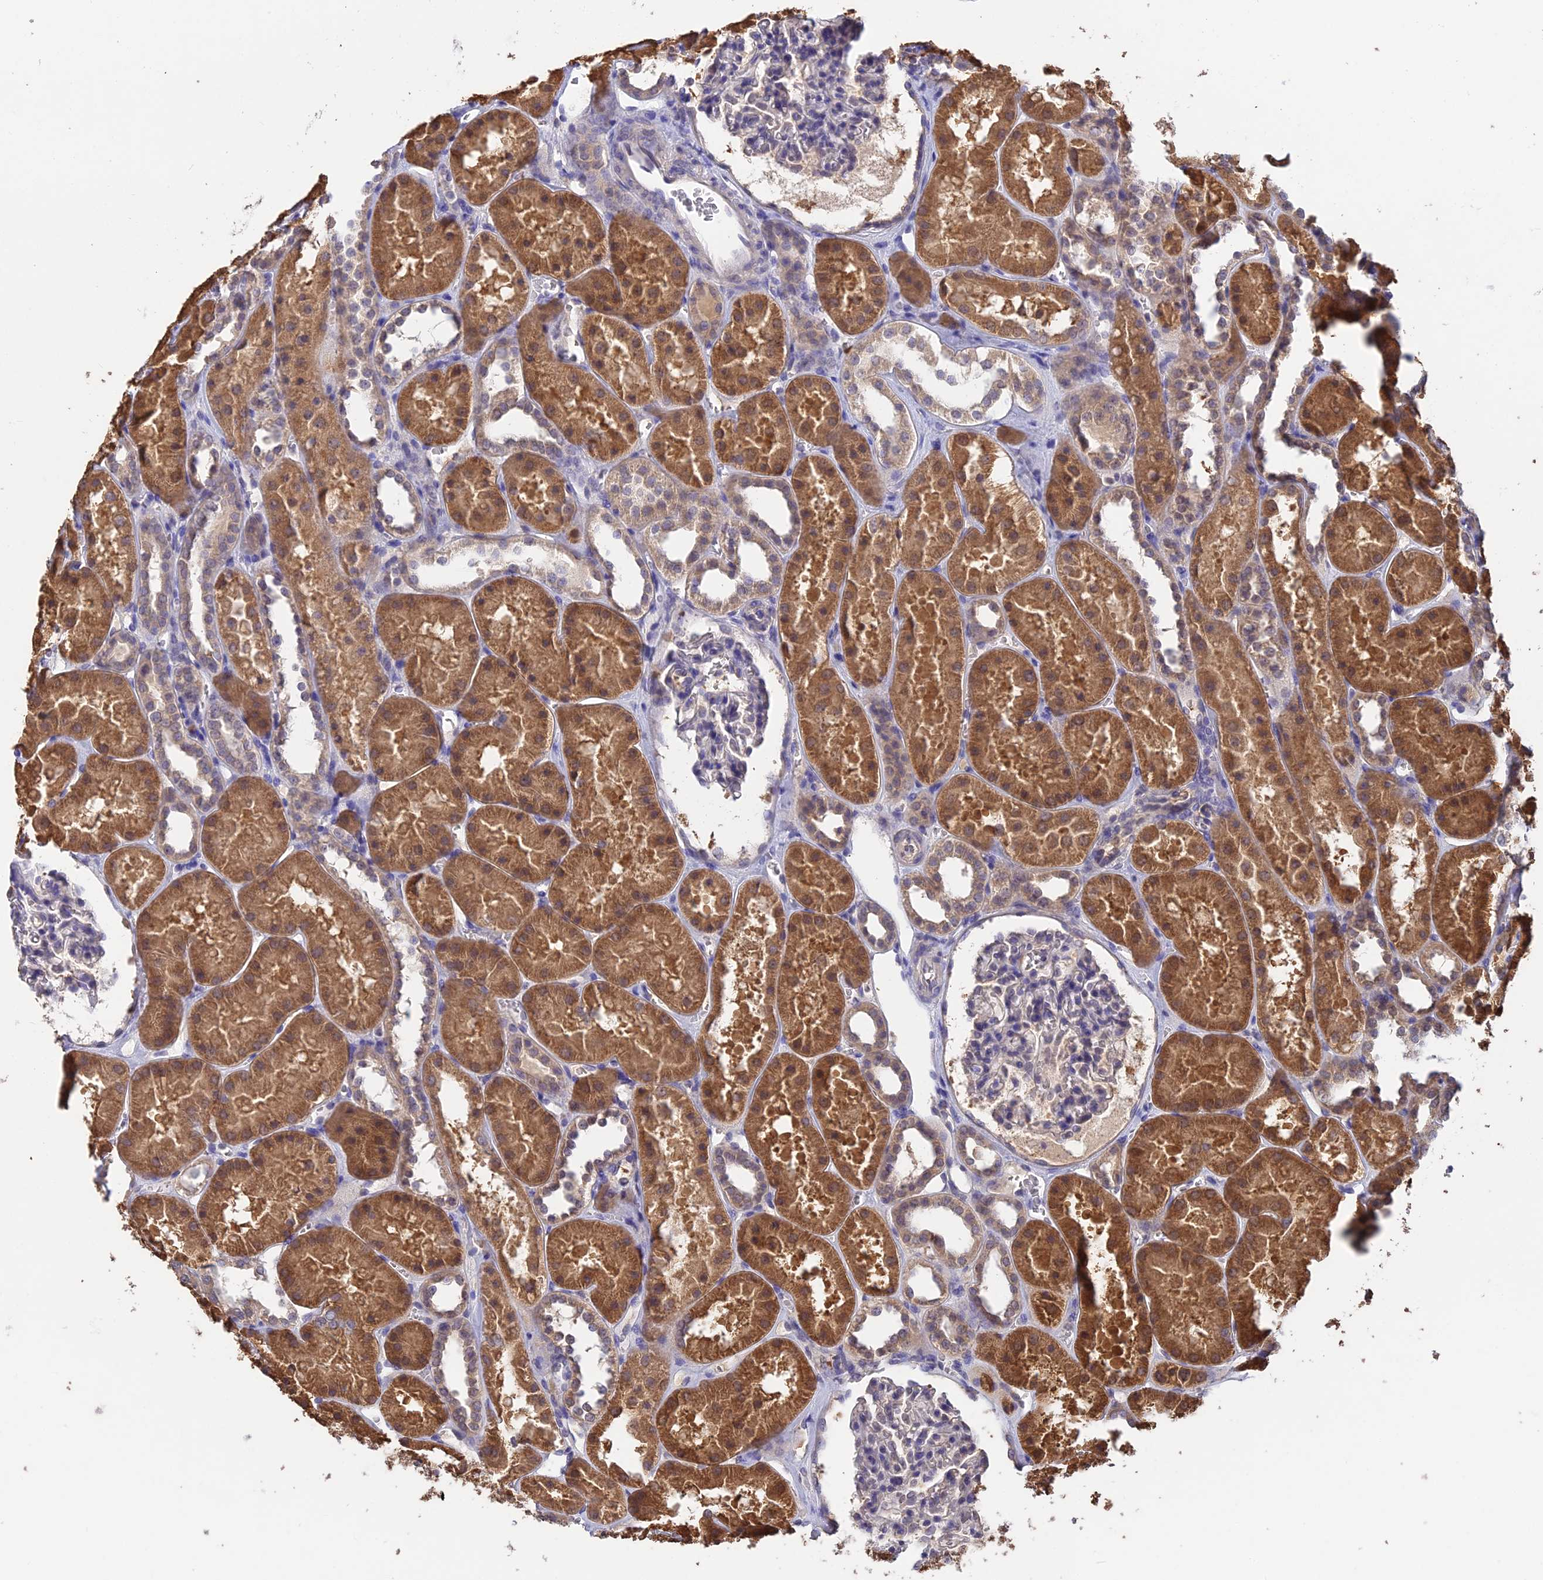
{"staining": {"intensity": "negative", "quantity": "none", "location": "none"}, "tissue": "kidney", "cell_type": "Cells in glomeruli", "image_type": "normal", "snomed": [{"axis": "morphology", "description": "Normal tissue, NOS"}, {"axis": "topography", "description": "Kidney"}], "caption": "High power microscopy micrograph of an IHC image of normal kidney, revealing no significant expression in cells in glomeruli.", "gene": "PGK1", "patient": {"sex": "female", "age": 41}}